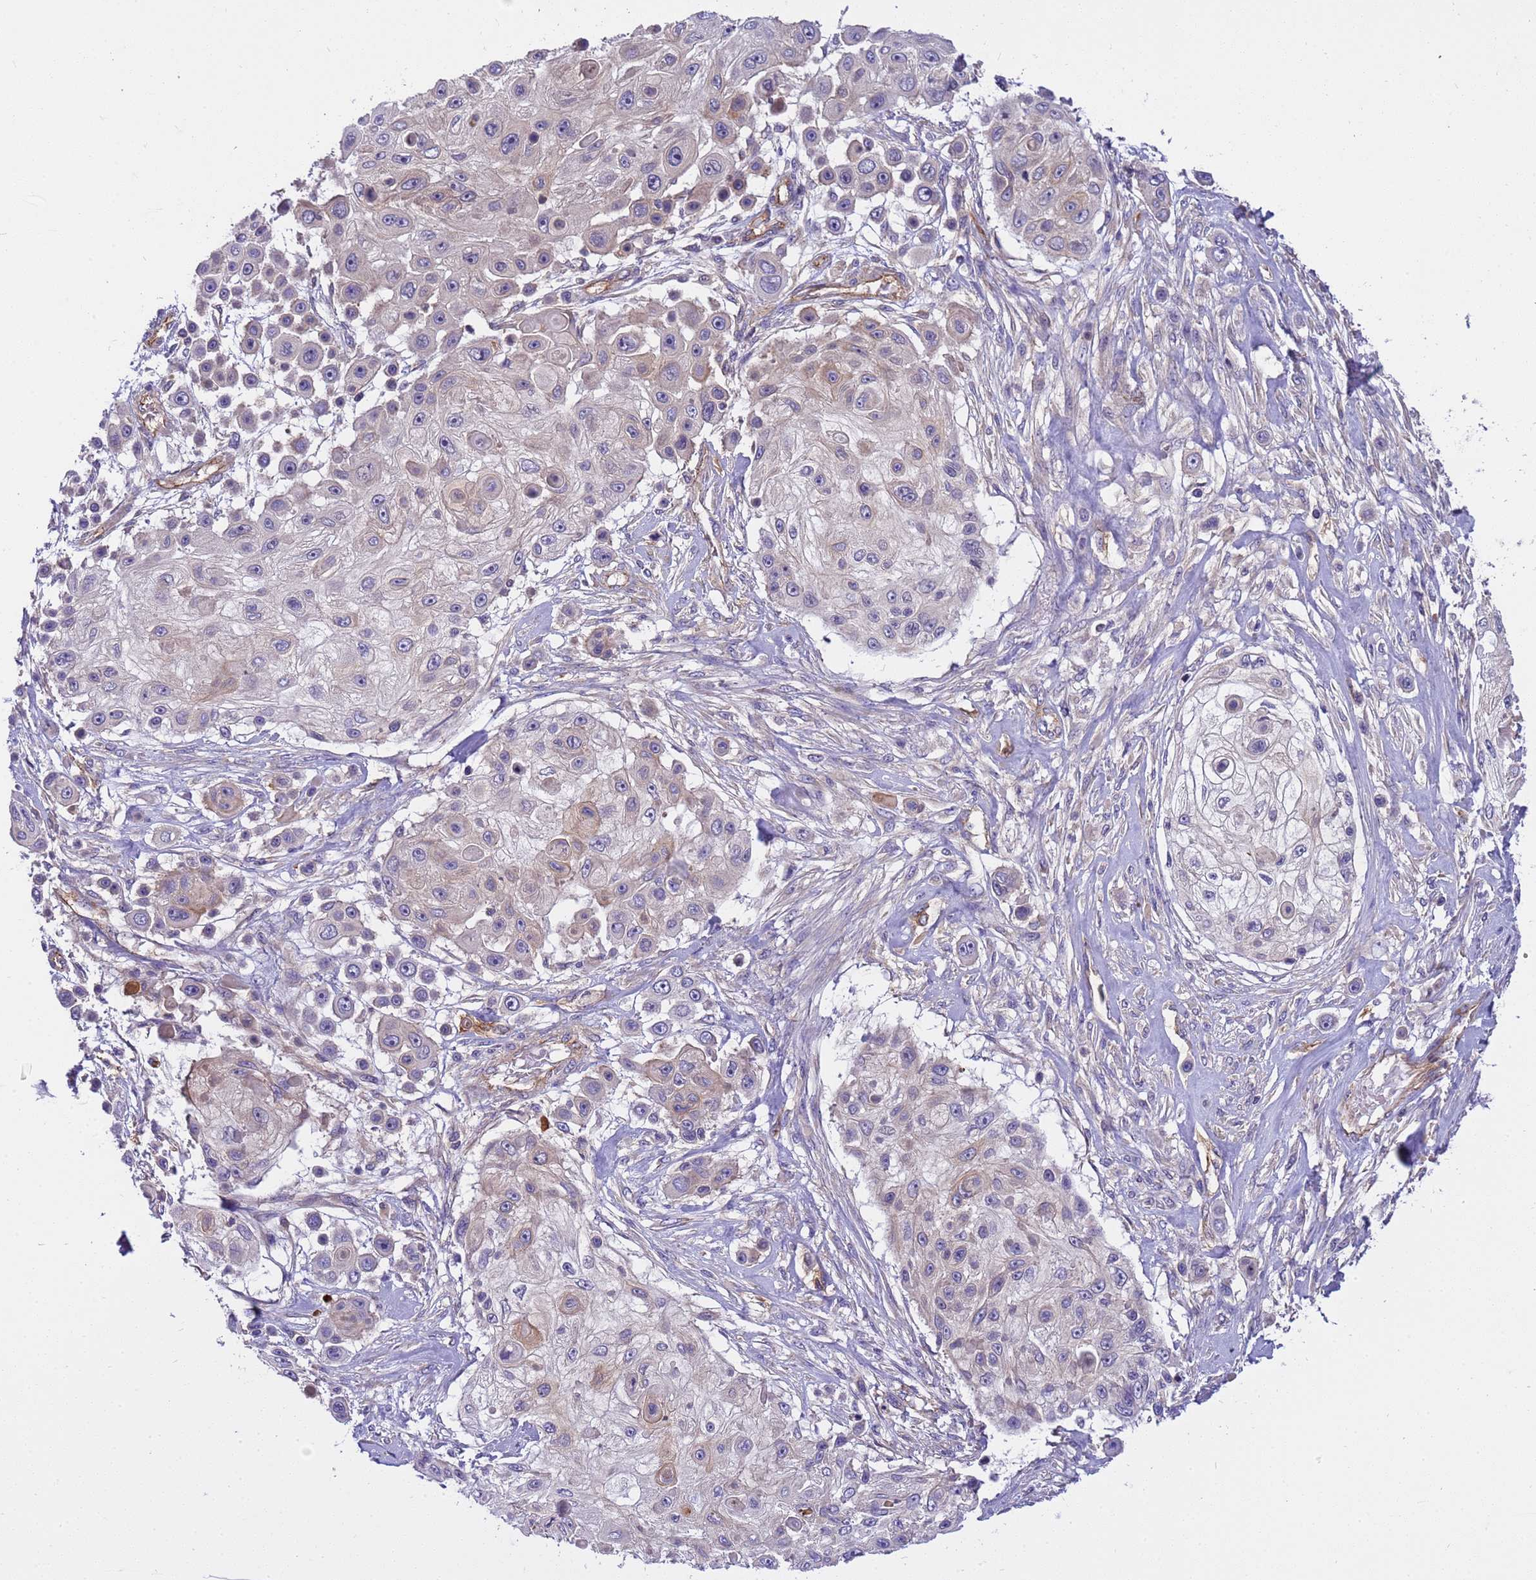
{"staining": {"intensity": "moderate", "quantity": "<25%", "location": "cytoplasmic/membranous"}, "tissue": "skin cancer", "cell_type": "Tumor cells", "image_type": "cancer", "snomed": [{"axis": "morphology", "description": "Squamous cell carcinoma, NOS"}, {"axis": "topography", "description": "Skin"}], "caption": "Immunohistochemistry (IHC) staining of squamous cell carcinoma (skin), which displays low levels of moderate cytoplasmic/membranous expression in approximately <25% of tumor cells indicating moderate cytoplasmic/membranous protein staining. The staining was performed using DAB (brown) for protein detection and nuclei were counterstained in hematoxylin (blue).", "gene": "SMCO3", "patient": {"sex": "male", "age": 67}}